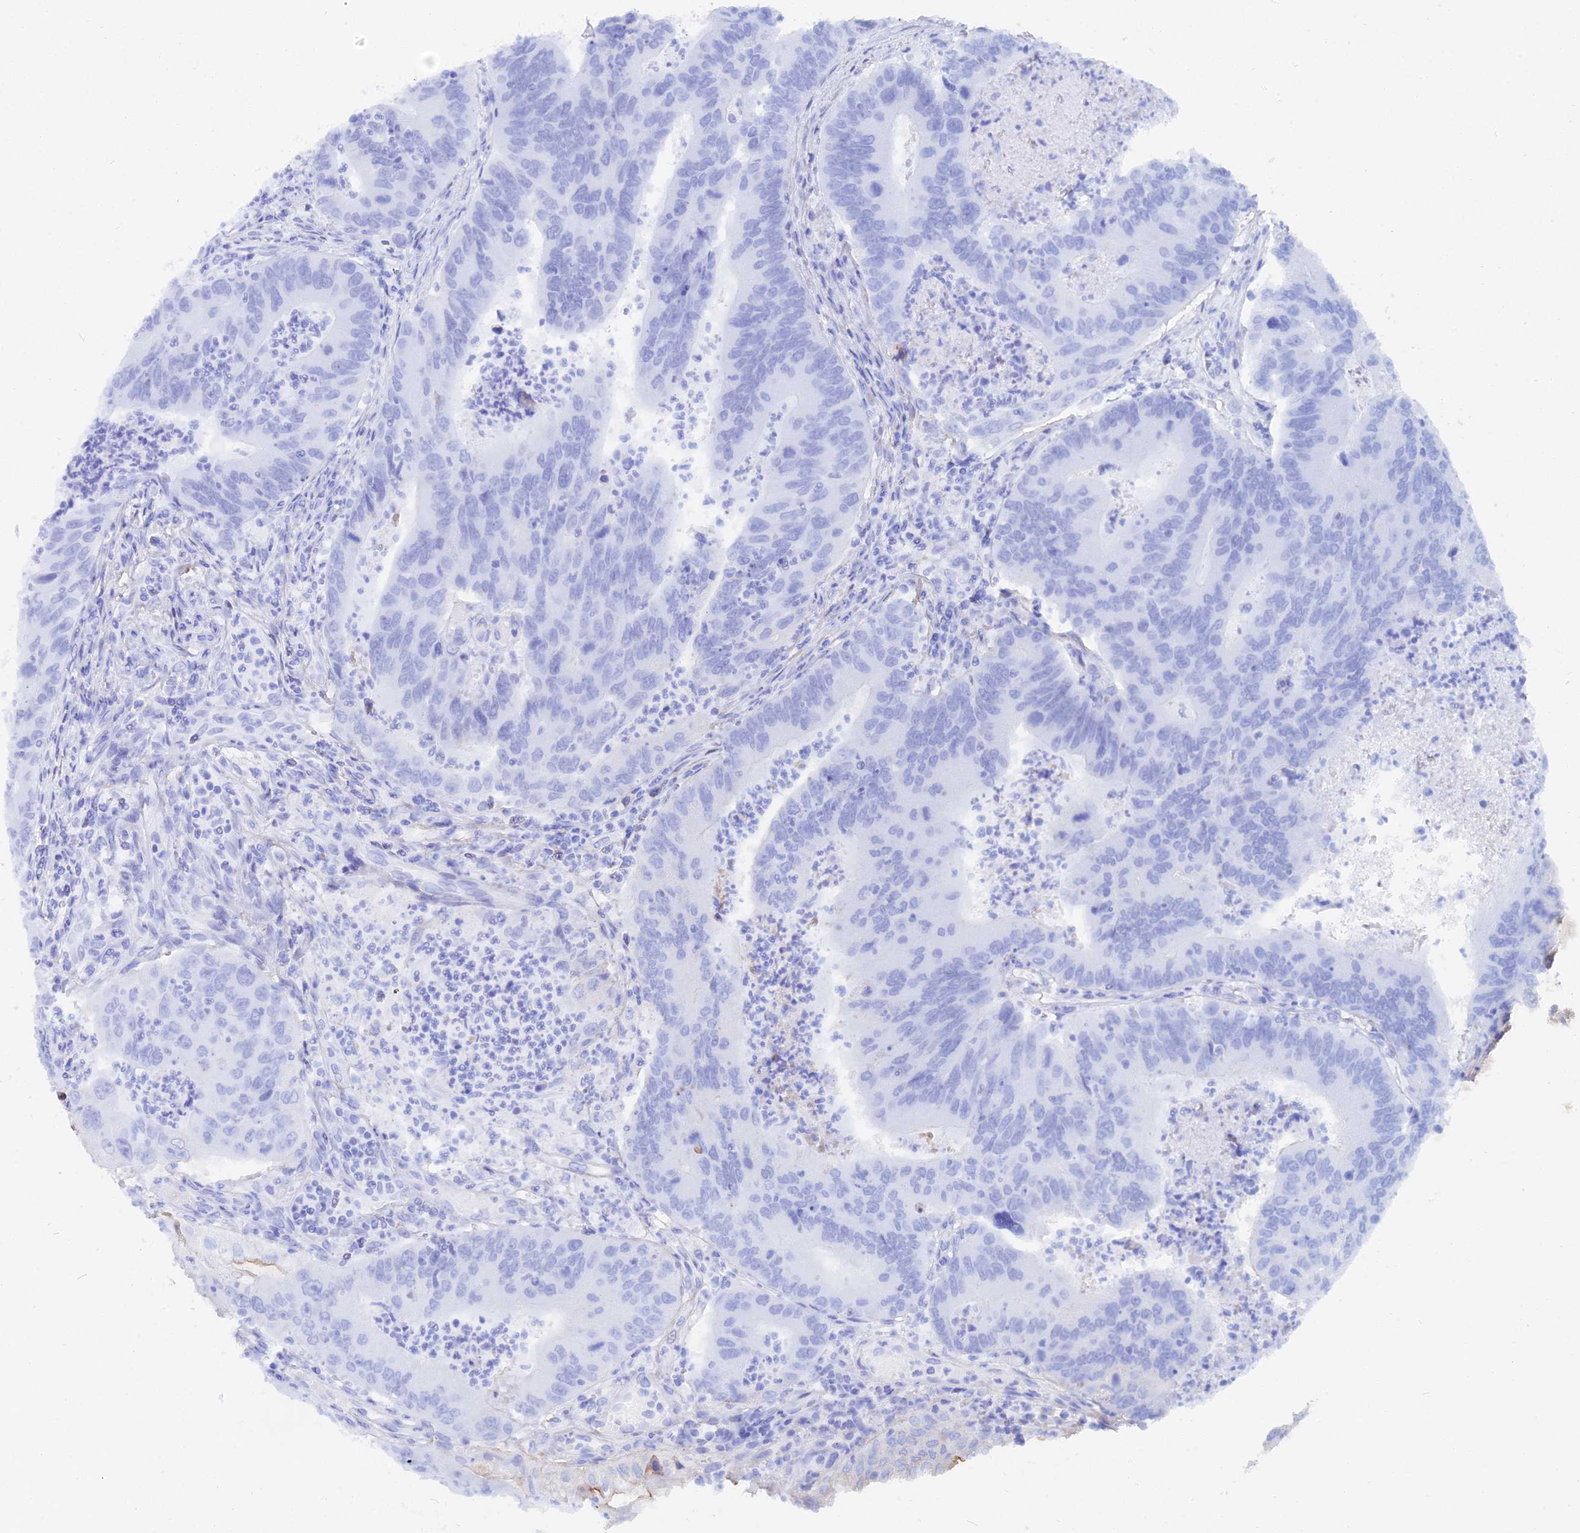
{"staining": {"intensity": "negative", "quantity": "none", "location": "none"}, "tissue": "colorectal cancer", "cell_type": "Tumor cells", "image_type": "cancer", "snomed": [{"axis": "morphology", "description": "Adenocarcinoma, NOS"}, {"axis": "topography", "description": "Colon"}], "caption": "Immunohistochemistry of adenocarcinoma (colorectal) demonstrates no staining in tumor cells.", "gene": "TRIM43B", "patient": {"sex": "female", "age": 67}}